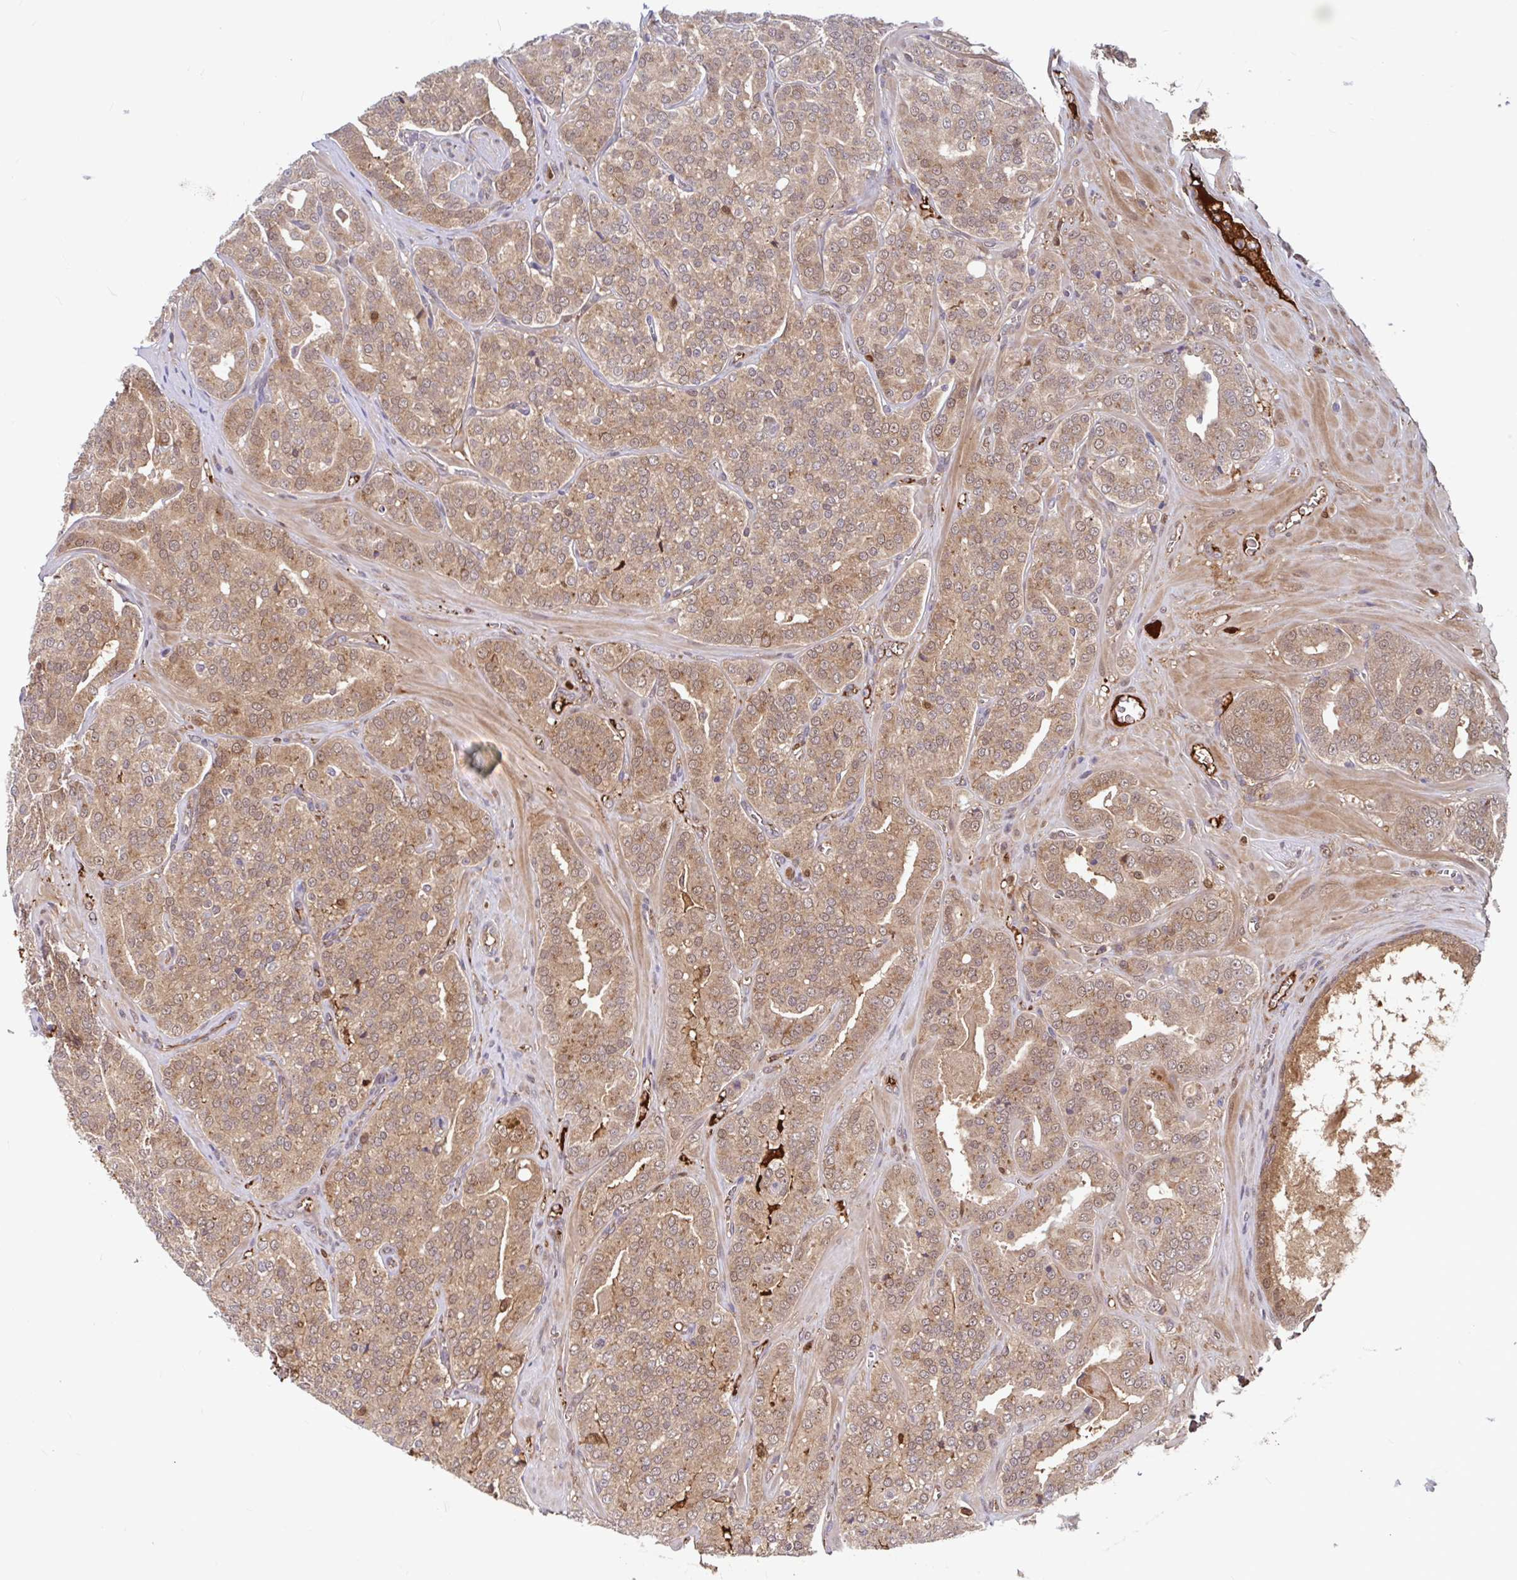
{"staining": {"intensity": "moderate", "quantity": ">75%", "location": "cytoplasmic/membranous,nuclear"}, "tissue": "prostate cancer", "cell_type": "Tumor cells", "image_type": "cancer", "snomed": [{"axis": "morphology", "description": "Adenocarcinoma, High grade"}, {"axis": "topography", "description": "Prostate"}], "caption": "Prostate high-grade adenocarcinoma stained with a brown dye shows moderate cytoplasmic/membranous and nuclear positive expression in approximately >75% of tumor cells.", "gene": "BLVRA", "patient": {"sex": "male", "age": 66}}